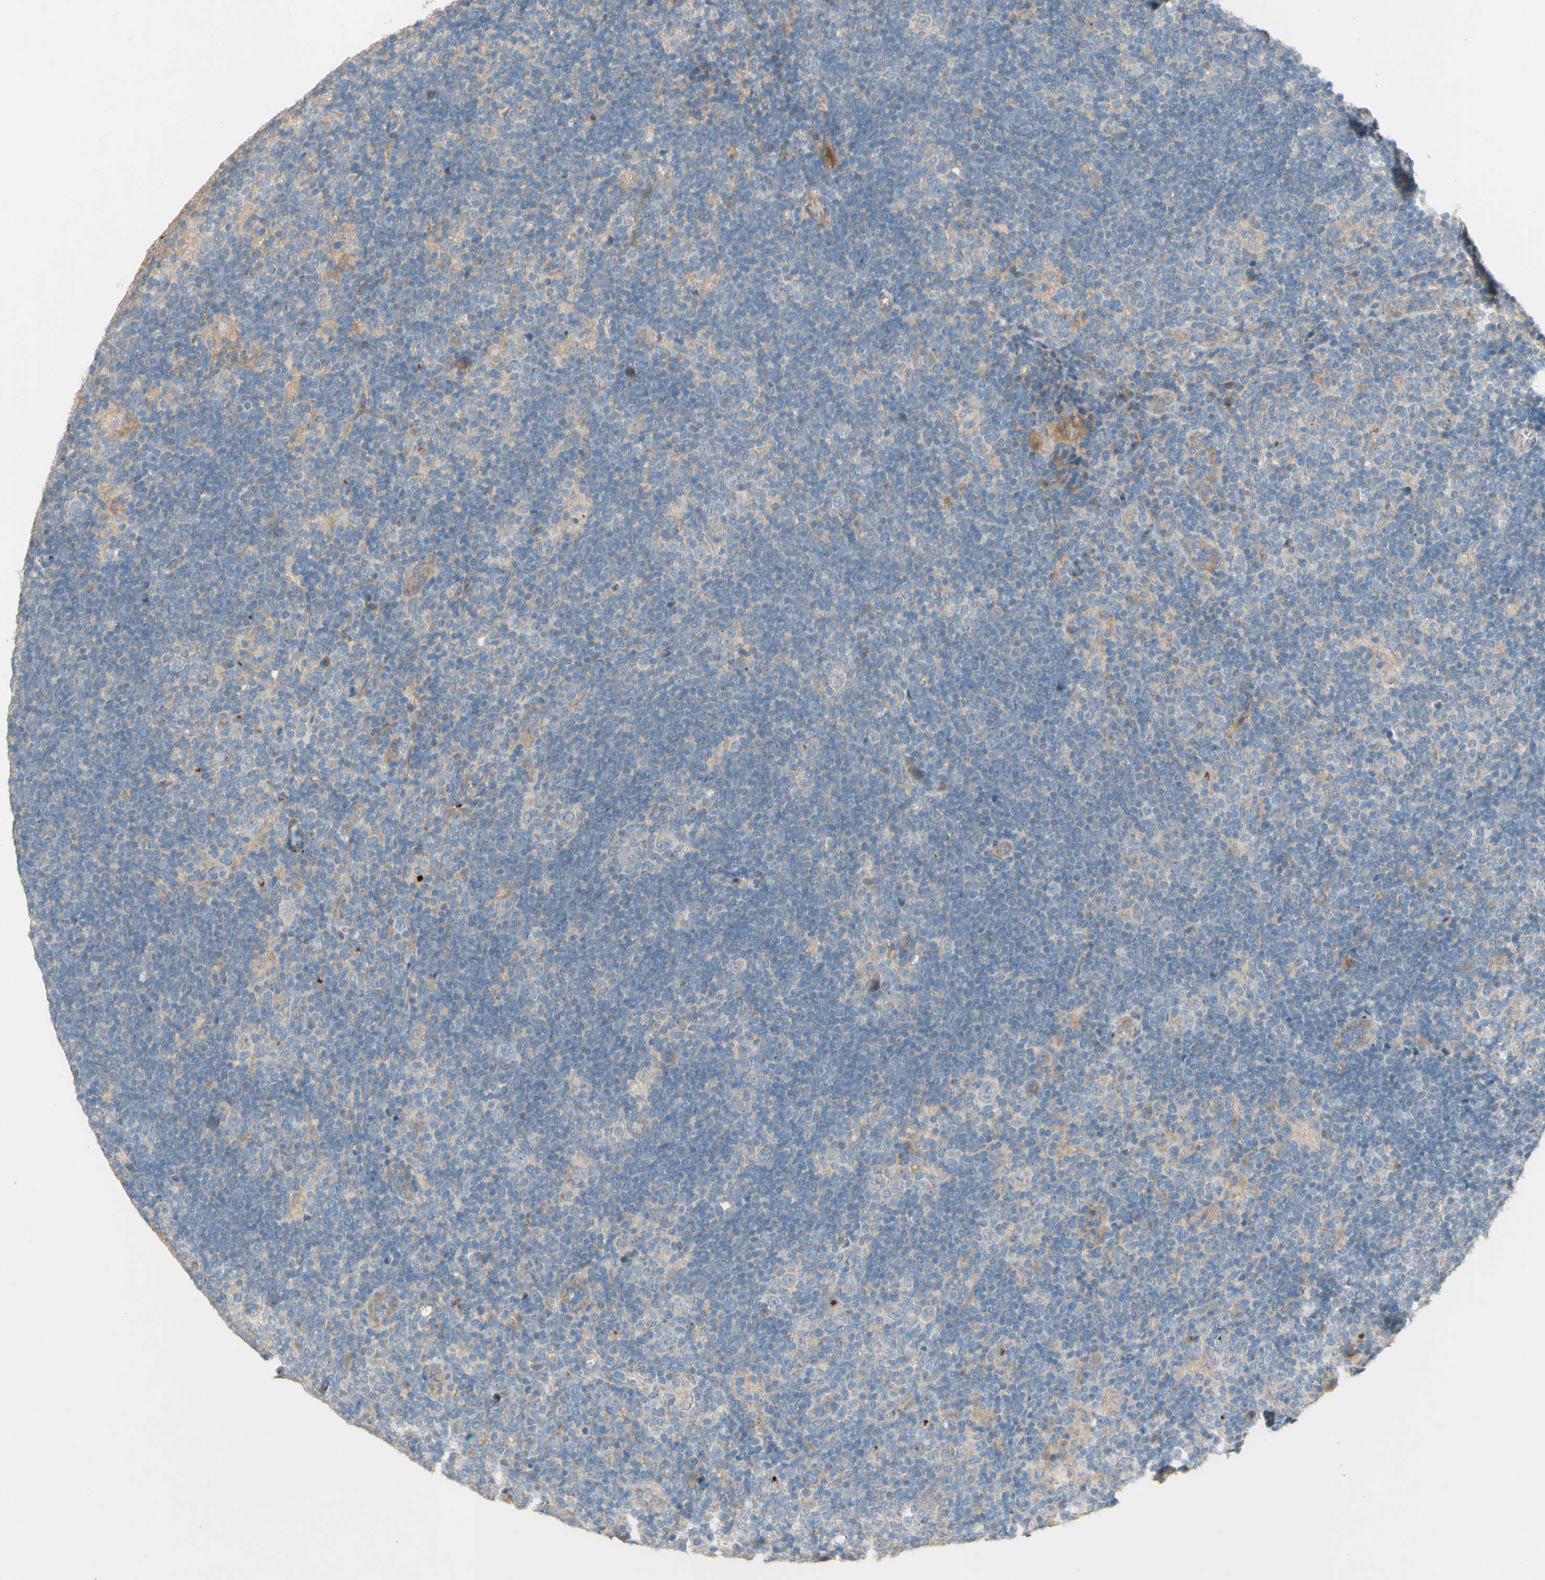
{"staining": {"intensity": "weak", "quantity": ">75%", "location": "cytoplasmic/membranous"}, "tissue": "lymphoma", "cell_type": "Tumor cells", "image_type": "cancer", "snomed": [{"axis": "morphology", "description": "Hodgkin's disease, NOS"}, {"axis": "topography", "description": "Lymph node"}], "caption": "Protein staining of lymphoma tissue displays weak cytoplasmic/membranous staining in about >75% of tumor cells.", "gene": "DKK3", "patient": {"sex": "female", "age": 57}}